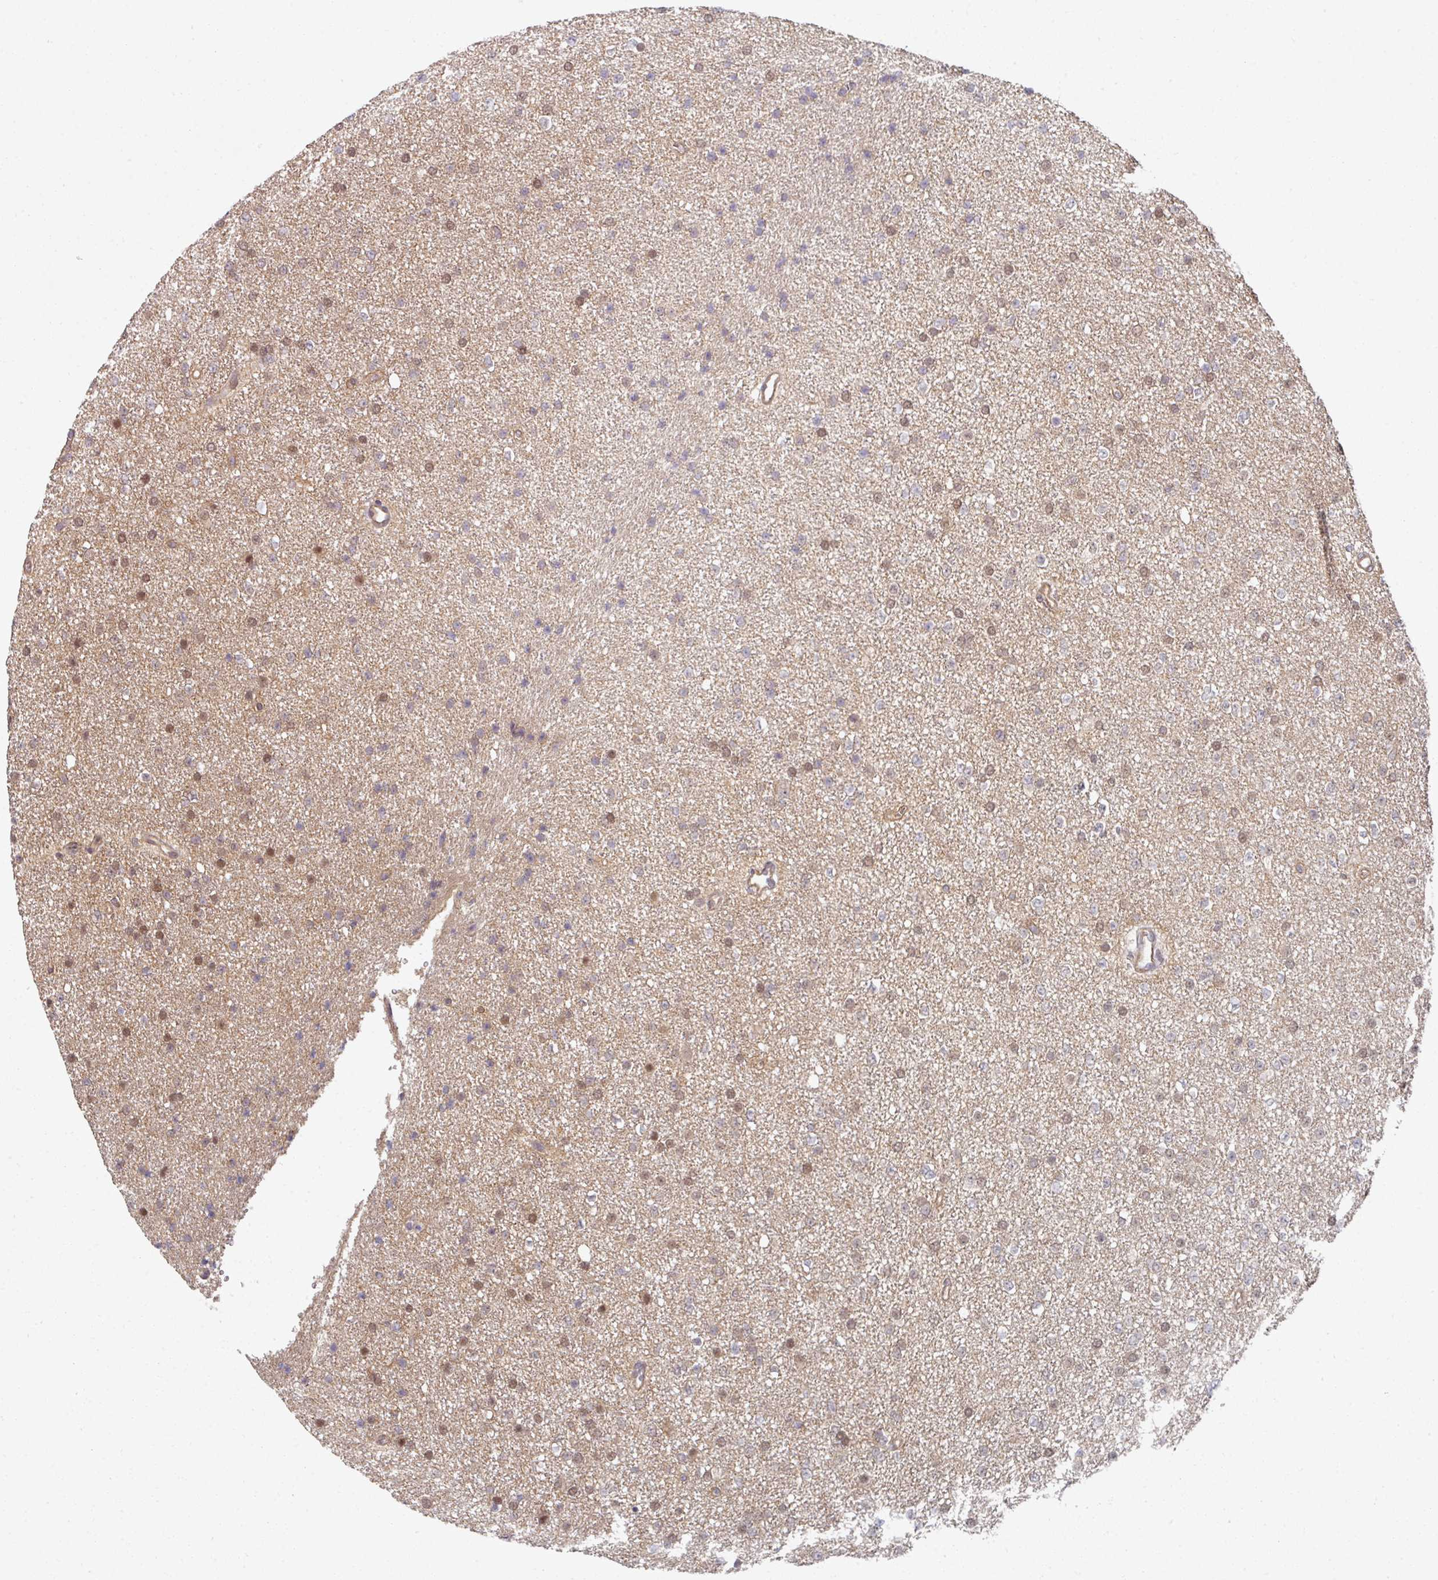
{"staining": {"intensity": "moderate", "quantity": "25%-75%", "location": "nuclear"}, "tissue": "glioma", "cell_type": "Tumor cells", "image_type": "cancer", "snomed": [{"axis": "morphology", "description": "Glioma, malignant, Low grade"}, {"axis": "topography", "description": "Brain"}], "caption": "An immunohistochemistry (IHC) image of tumor tissue is shown. Protein staining in brown labels moderate nuclear positivity in glioma within tumor cells.", "gene": "PSME3IP1", "patient": {"sex": "female", "age": 34}}